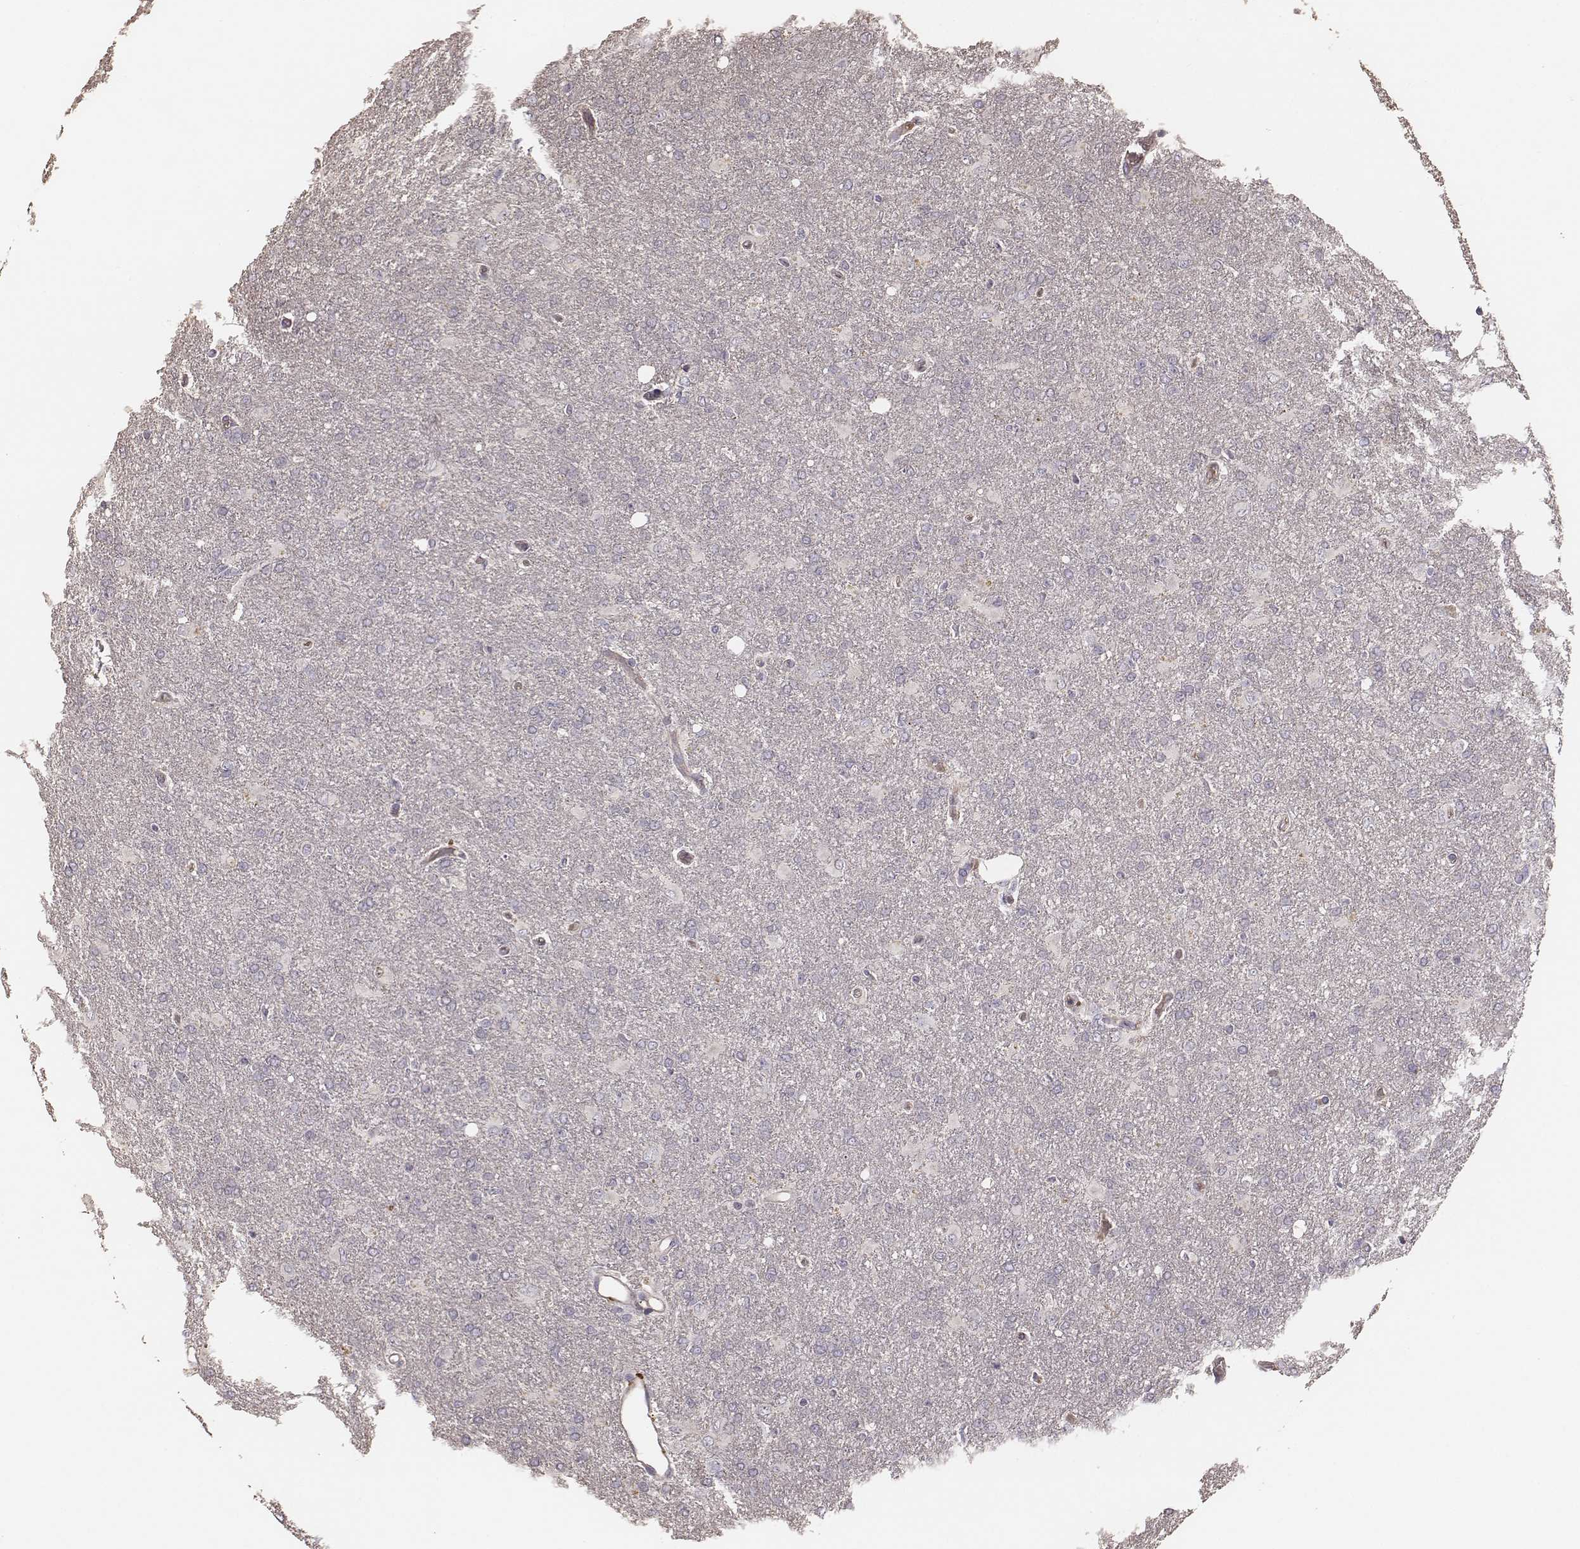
{"staining": {"intensity": "negative", "quantity": "none", "location": "none"}, "tissue": "glioma", "cell_type": "Tumor cells", "image_type": "cancer", "snomed": [{"axis": "morphology", "description": "Glioma, malignant, High grade"}, {"axis": "topography", "description": "Brain"}], "caption": "High magnification brightfield microscopy of glioma stained with DAB (brown) and counterstained with hematoxylin (blue): tumor cells show no significant staining.", "gene": "OTOGL", "patient": {"sex": "male", "age": 68}}